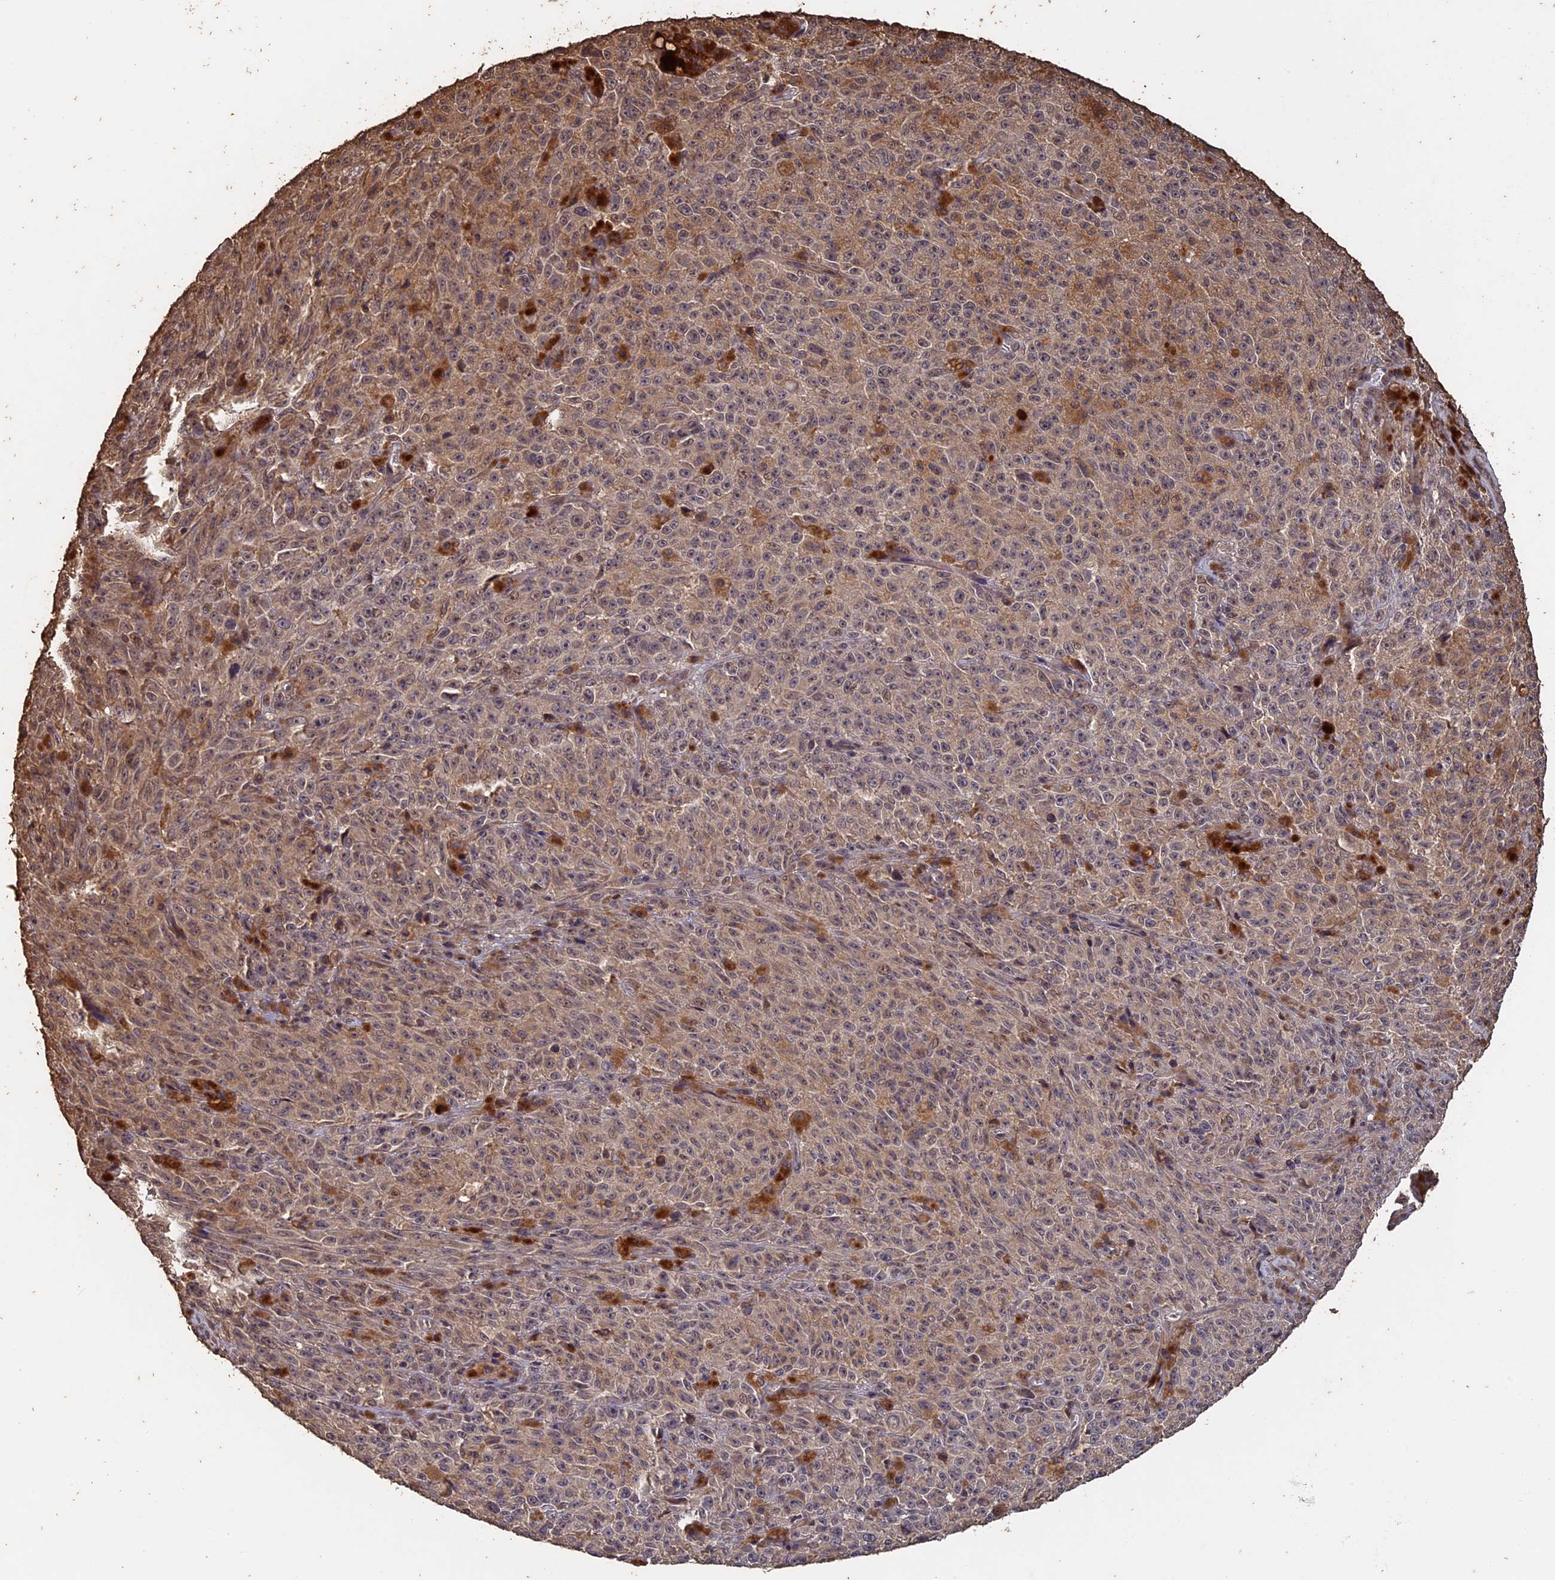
{"staining": {"intensity": "negative", "quantity": "none", "location": "none"}, "tissue": "melanoma", "cell_type": "Tumor cells", "image_type": "cancer", "snomed": [{"axis": "morphology", "description": "Malignant melanoma, NOS"}, {"axis": "topography", "description": "Skin"}], "caption": "Immunohistochemistry of malignant melanoma shows no expression in tumor cells.", "gene": "HUNK", "patient": {"sex": "female", "age": 82}}